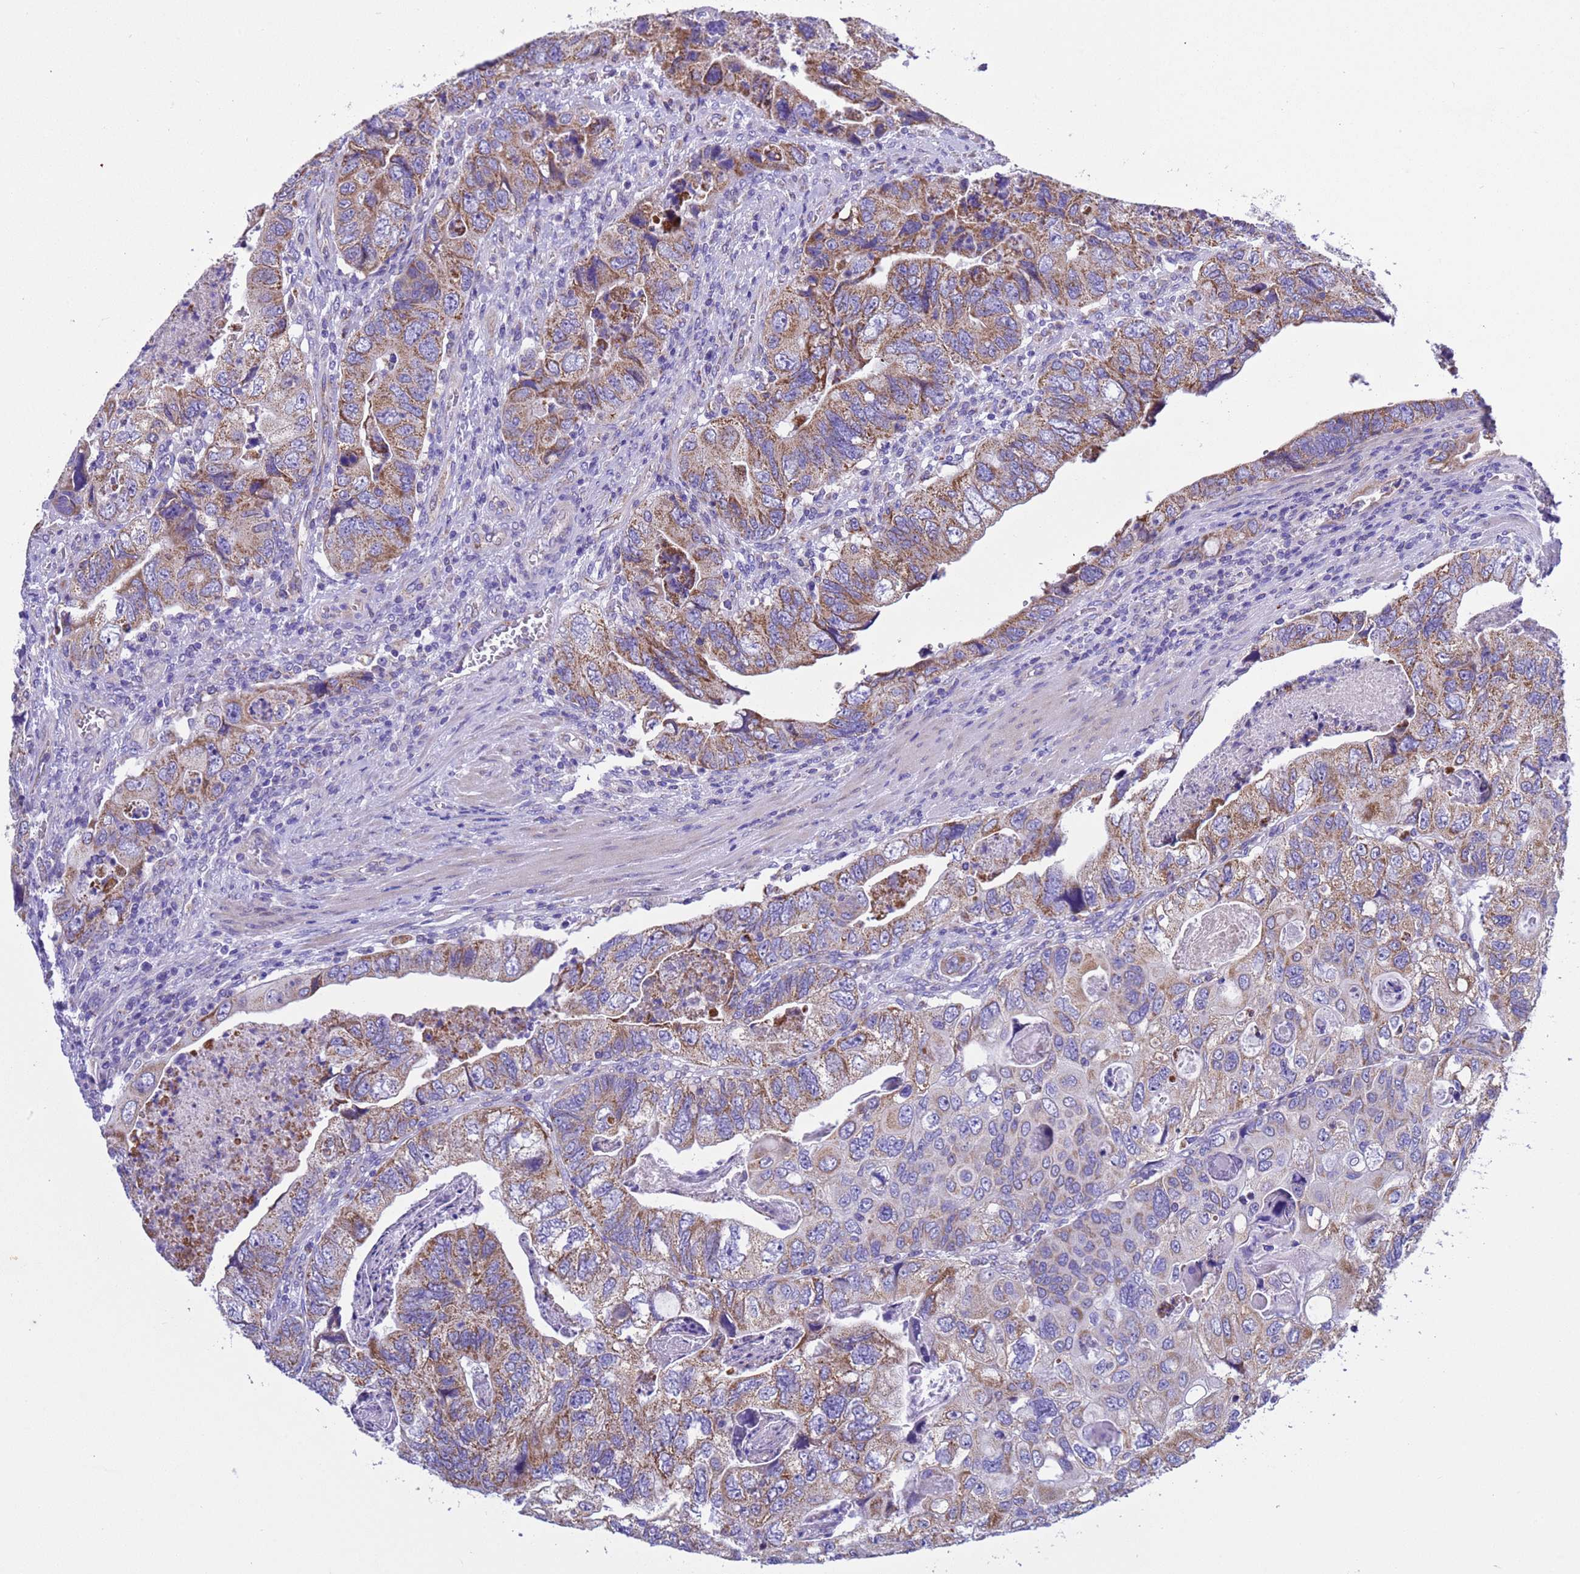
{"staining": {"intensity": "weak", "quantity": "25%-75%", "location": "cytoplasmic/membranous"}, "tissue": "colorectal cancer", "cell_type": "Tumor cells", "image_type": "cancer", "snomed": [{"axis": "morphology", "description": "Adenocarcinoma, NOS"}, {"axis": "topography", "description": "Rectum"}], "caption": "There is low levels of weak cytoplasmic/membranous staining in tumor cells of colorectal cancer (adenocarcinoma), as demonstrated by immunohistochemical staining (brown color).", "gene": "CCDC191", "patient": {"sex": "male", "age": 63}}